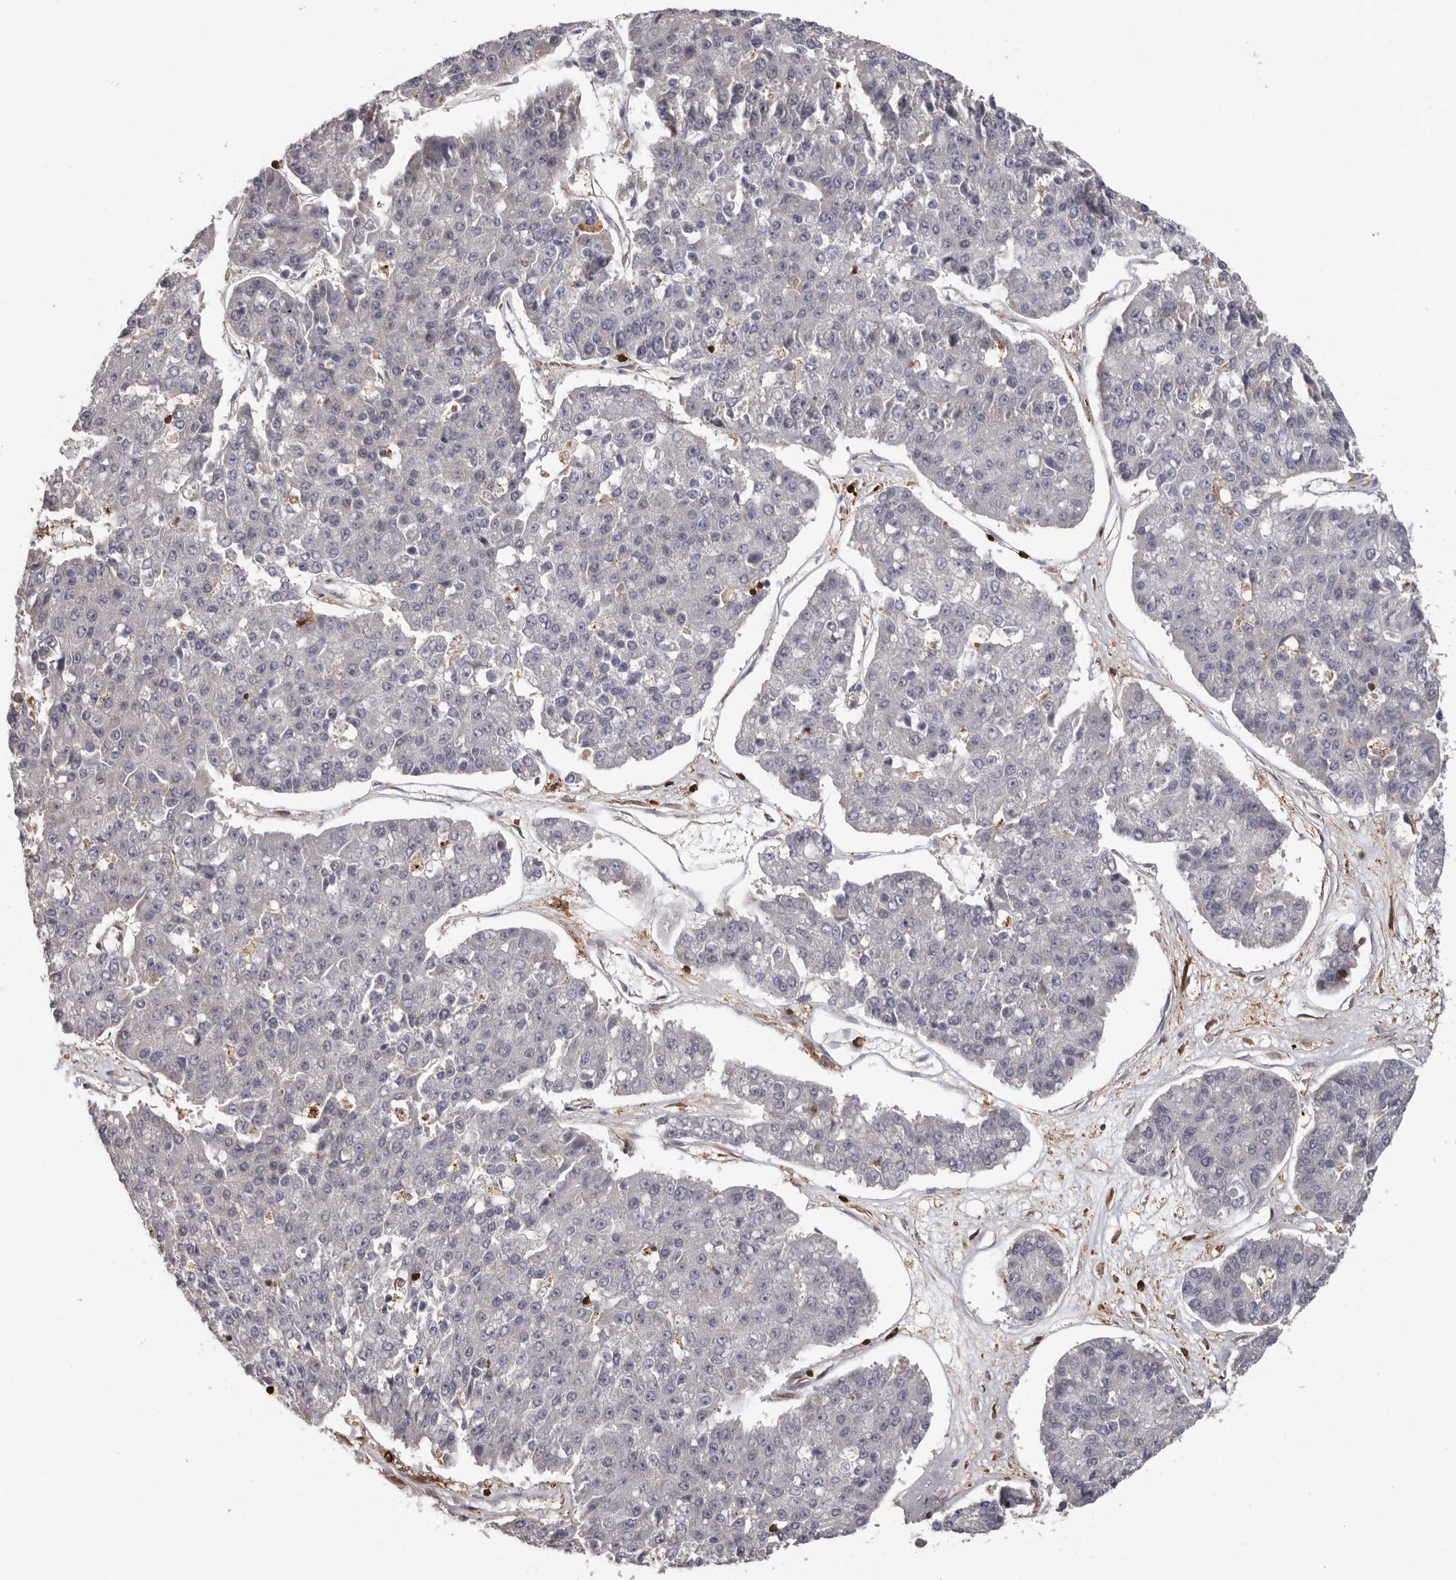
{"staining": {"intensity": "negative", "quantity": "none", "location": "none"}, "tissue": "pancreatic cancer", "cell_type": "Tumor cells", "image_type": "cancer", "snomed": [{"axis": "morphology", "description": "Adenocarcinoma, NOS"}, {"axis": "topography", "description": "Pancreas"}], "caption": "This is a image of immunohistochemistry (IHC) staining of pancreatic adenocarcinoma, which shows no staining in tumor cells.", "gene": "PRR12", "patient": {"sex": "male", "age": 50}}